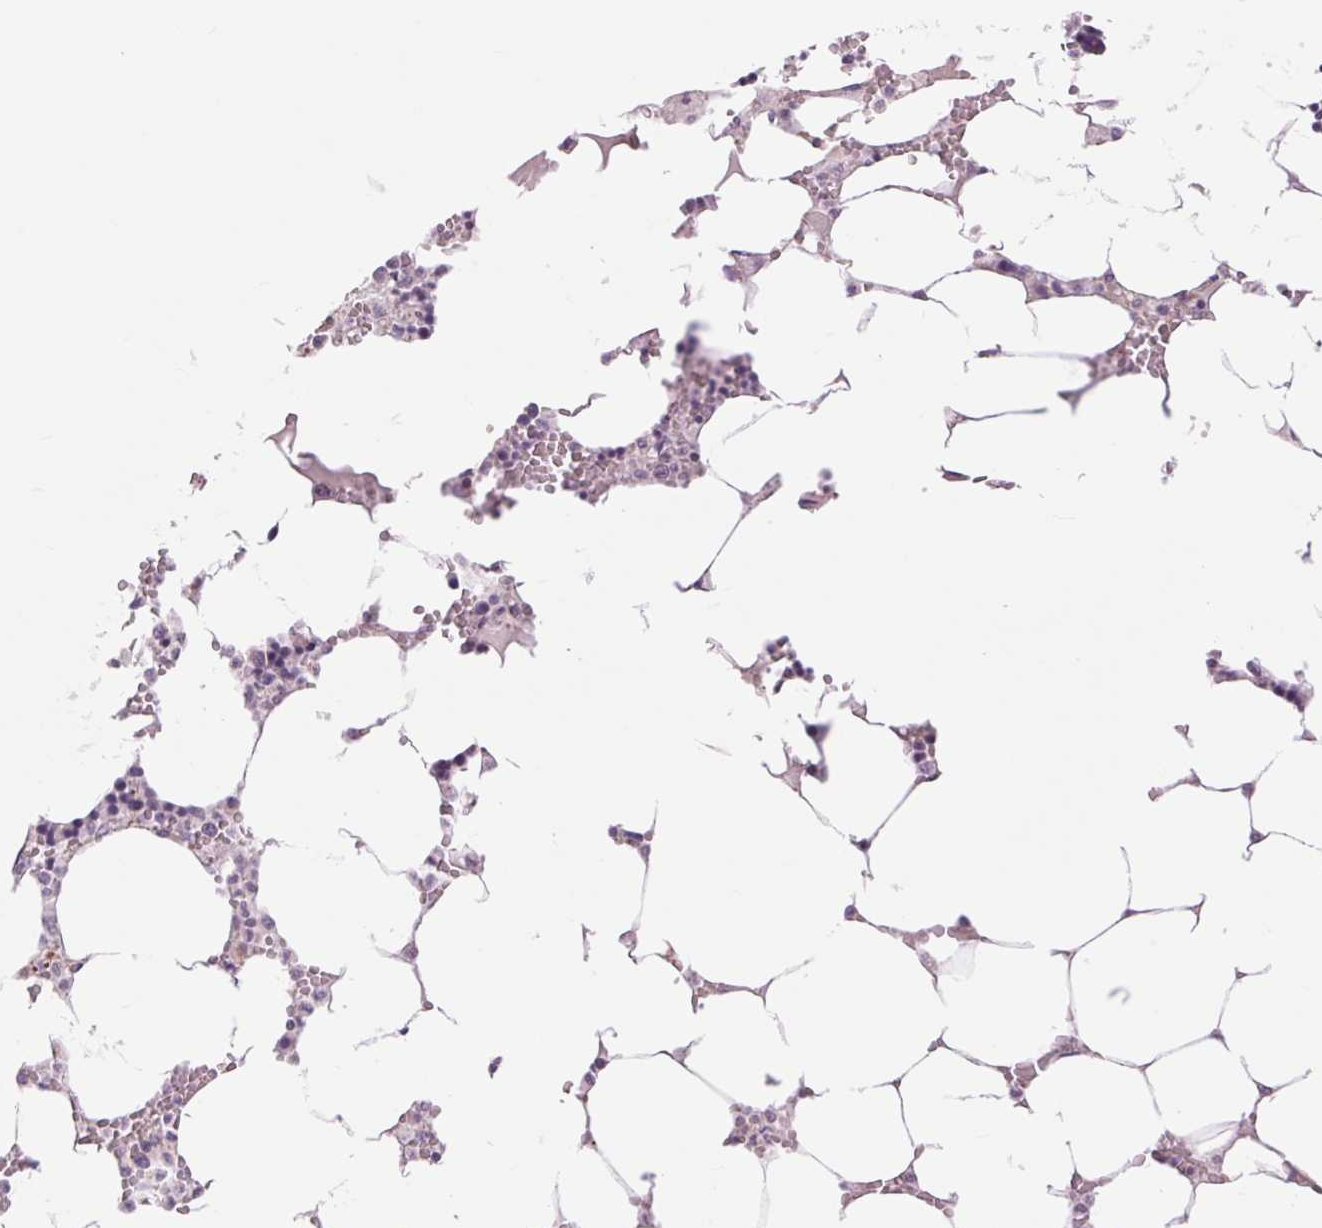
{"staining": {"intensity": "negative", "quantity": "none", "location": "none"}, "tissue": "bone marrow", "cell_type": "Hematopoietic cells", "image_type": "normal", "snomed": [{"axis": "morphology", "description": "Normal tissue, NOS"}, {"axis": "topography", "description": "Bone marrow"}], "caption": "Immunohistochemistry micrograph of benign human bone marrow stained for a protein (brown), which demonstrates no positivity in hematopoietic cells.", "gene": "CTNNA3", "patient": {"sex": "male", "age": 64}}